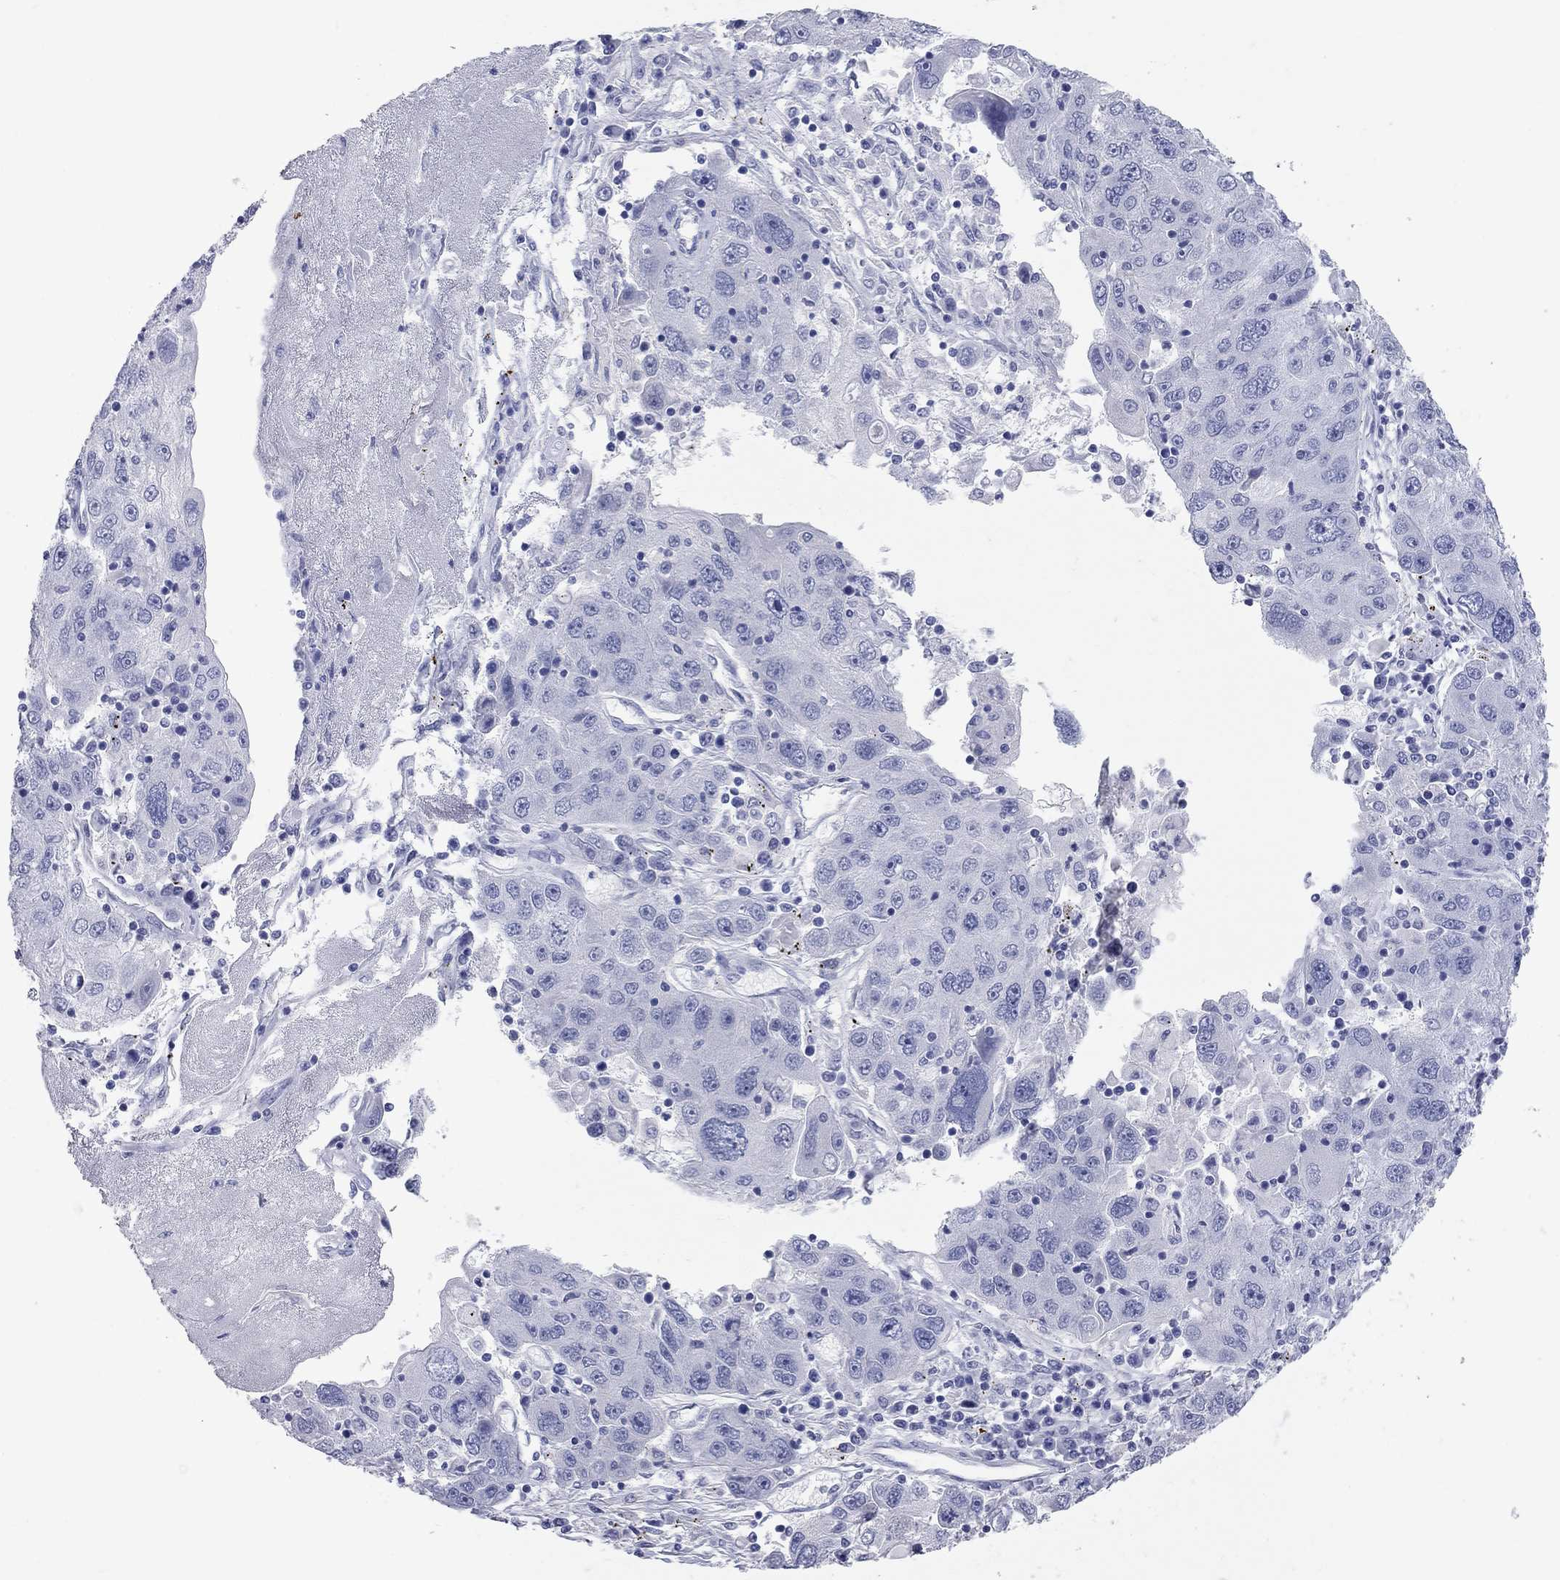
{"staining": {"intensity": "negative", "quantity": "none", "location": "none"}, "tissue": "stomach cancer", "cell_type": "Tumor cells", "image_type": "cancer", "snomed": [{"axis": "morphology", "description": "Adenocarcinoma, NOS"}, {"axis": "topography", "description": "Stomach"}], "caption": "The histopathology image demonstrates no significant staining in tumor cells of stomach adenocarcinoma. (Brightfield microscopy of DAB (3,3'-diaminobenzidine) immunohistochemistry at high magnification).", "gene": "AOX1", "patient": {"sex": "male", "age": 56}}